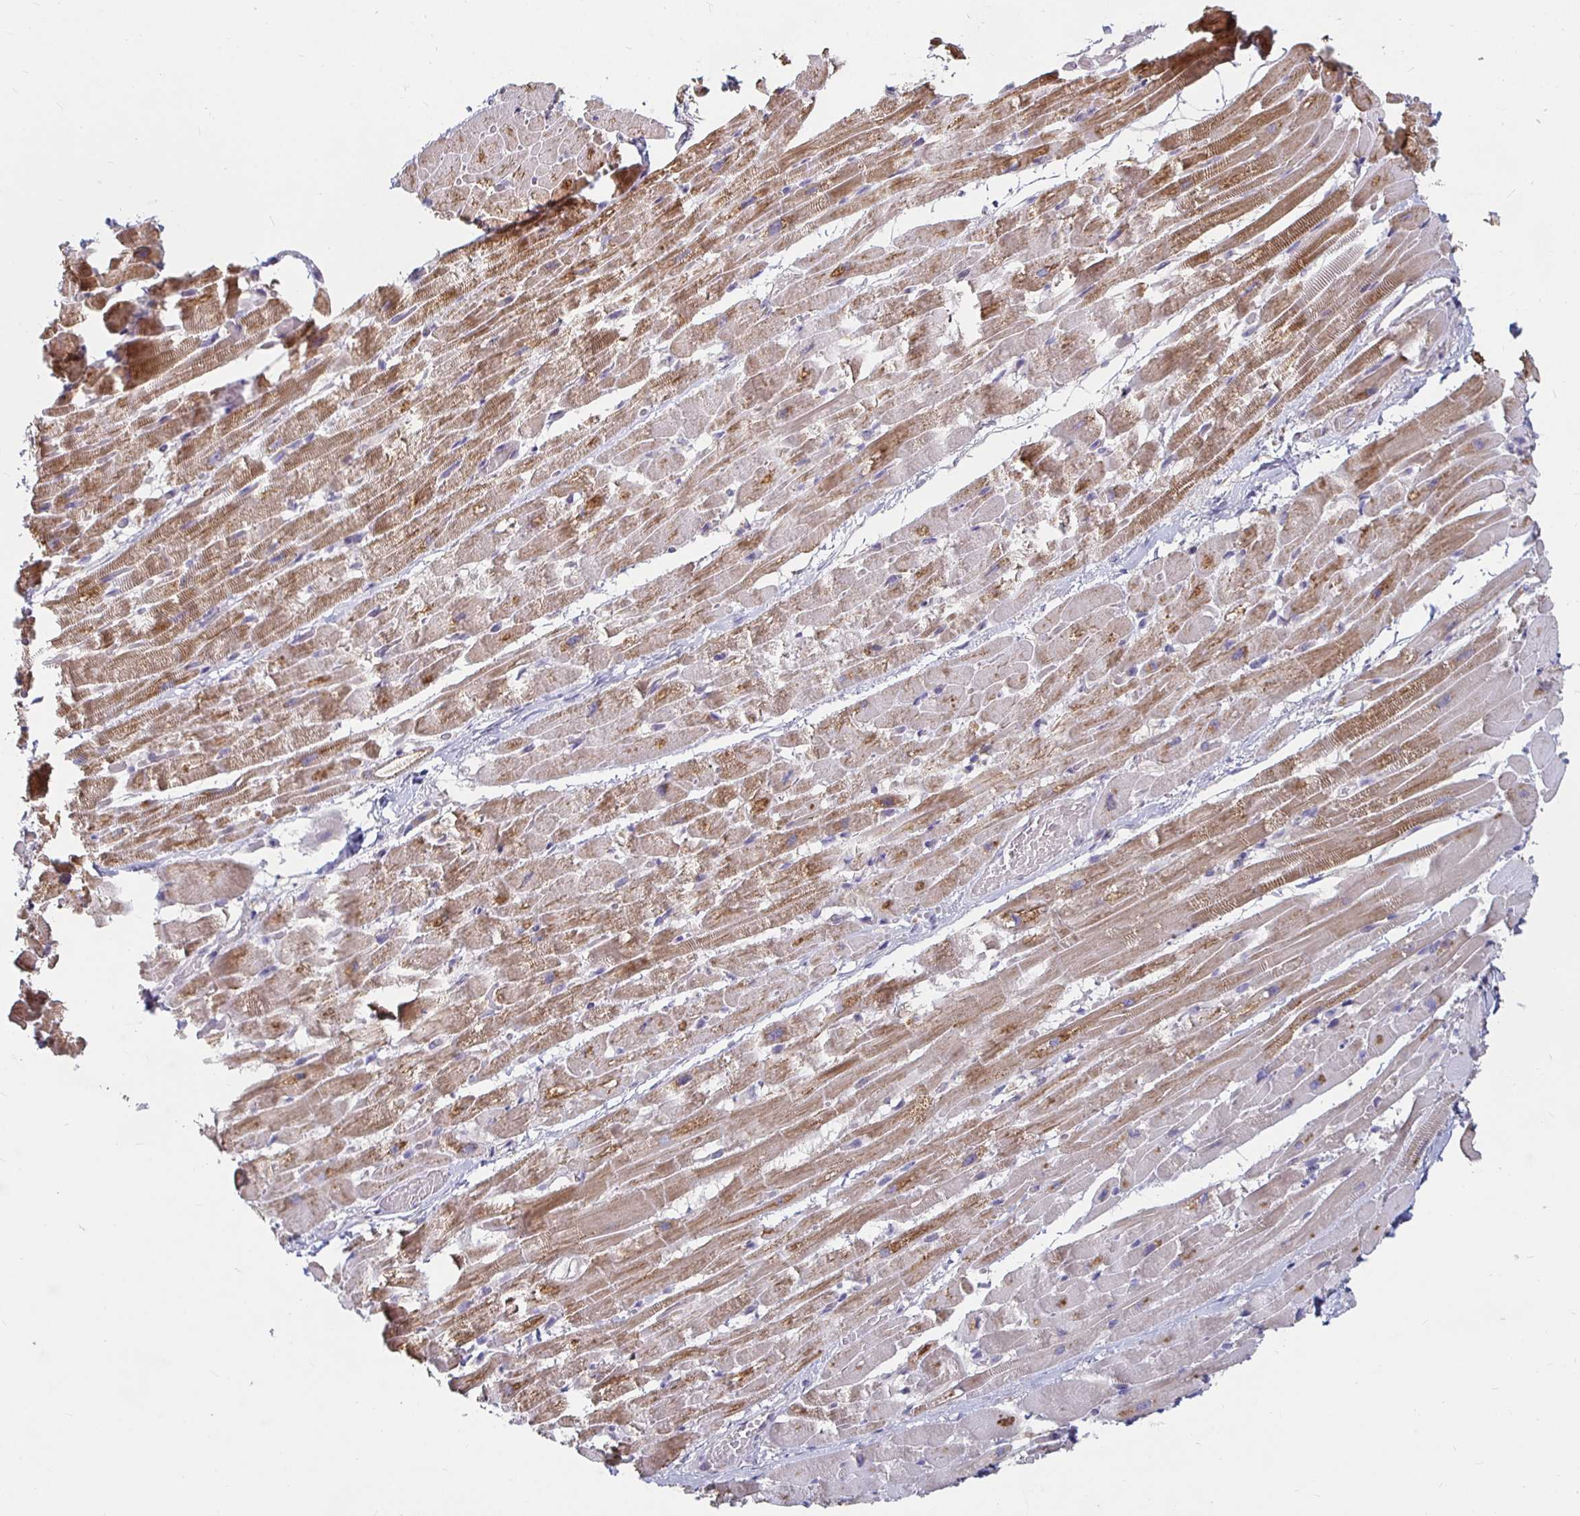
{"staining": {"intensity": "moderate", "quantity": ">75%", "location": "cytoplasmic/membranous"}, "tissue": "heart muscle", "cell_type": "Cardiomyocytes", "image_type": "normal", "snomed": [{"axis": "morphology", "description": "Normal tissue, NOS"}, {"axis": "topography", "description": "Heart"}], "caption": "A high-resolution histopathology image shows IHC staining of benign heart muscle, which reveals moderate cytoplasmic/membranous staining in approximately >75% of cardiomyocytes.", "gene": "RNF144B", "patient": {"sex": "male", "age": 37}}